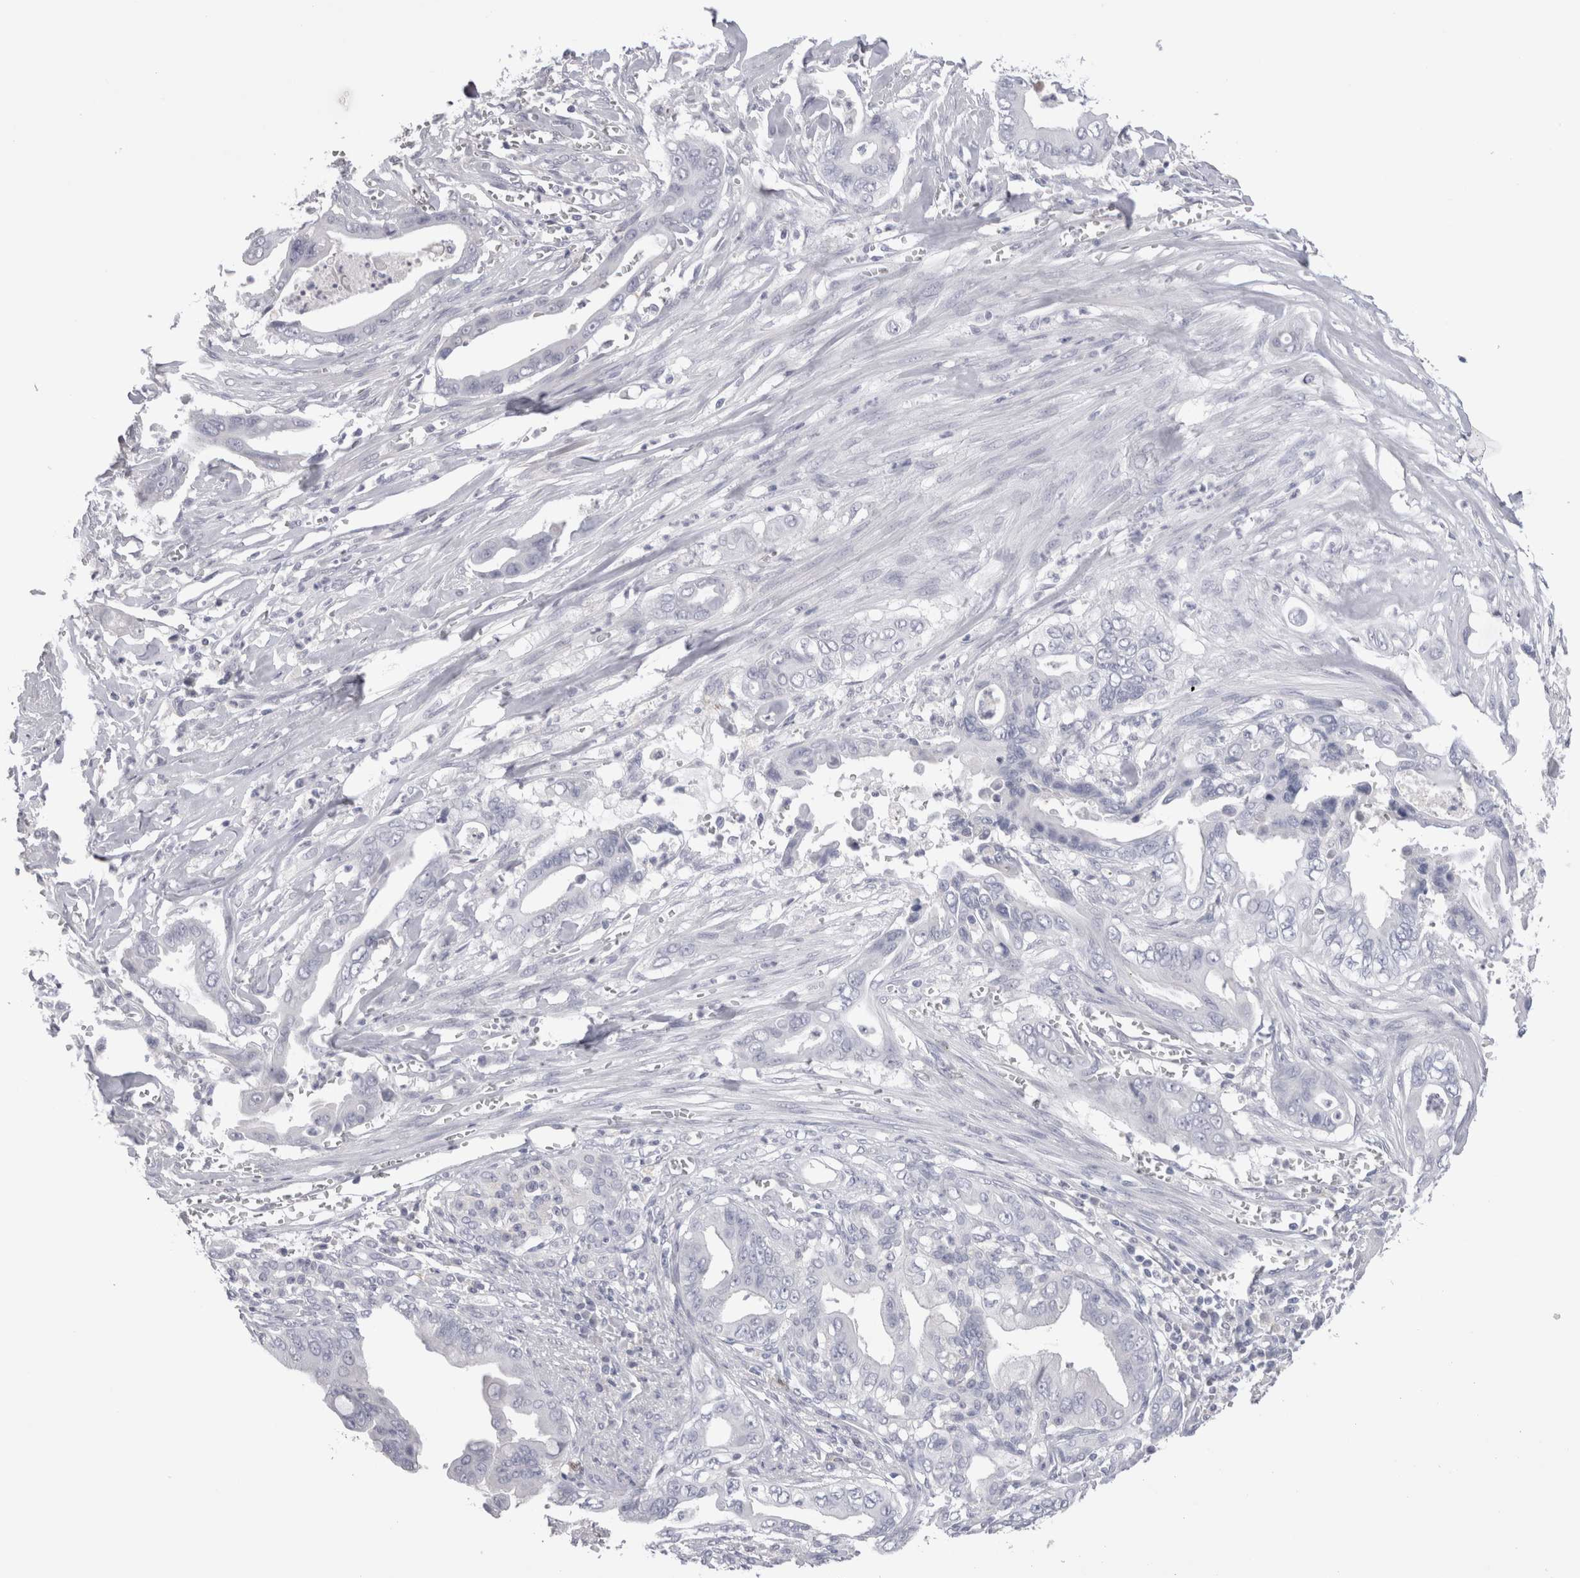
{"staining": {"intensity": "negative", "quantity": "none", "location": "none"}, "tissue": "pancreatic cancer", "cell_type": "Tumor cells", "image_type": "cancer", "snomed": [{"axis": "morphology", "description": "Adenocarcinoma, NOS"}, {"axis": "topography", "description": "Pancreas"}], "caption": "Tumor cells are negative for protein expression in human pancreatic cancer. (Stains: DAB (3,3'-diaminobenzidine) IHC with hematoxylin counter stain, Microscopy: brightfield microscopy at high magnification).", "gene": "SUCNR1", "patient": {"sex": "male", "age": 59}}